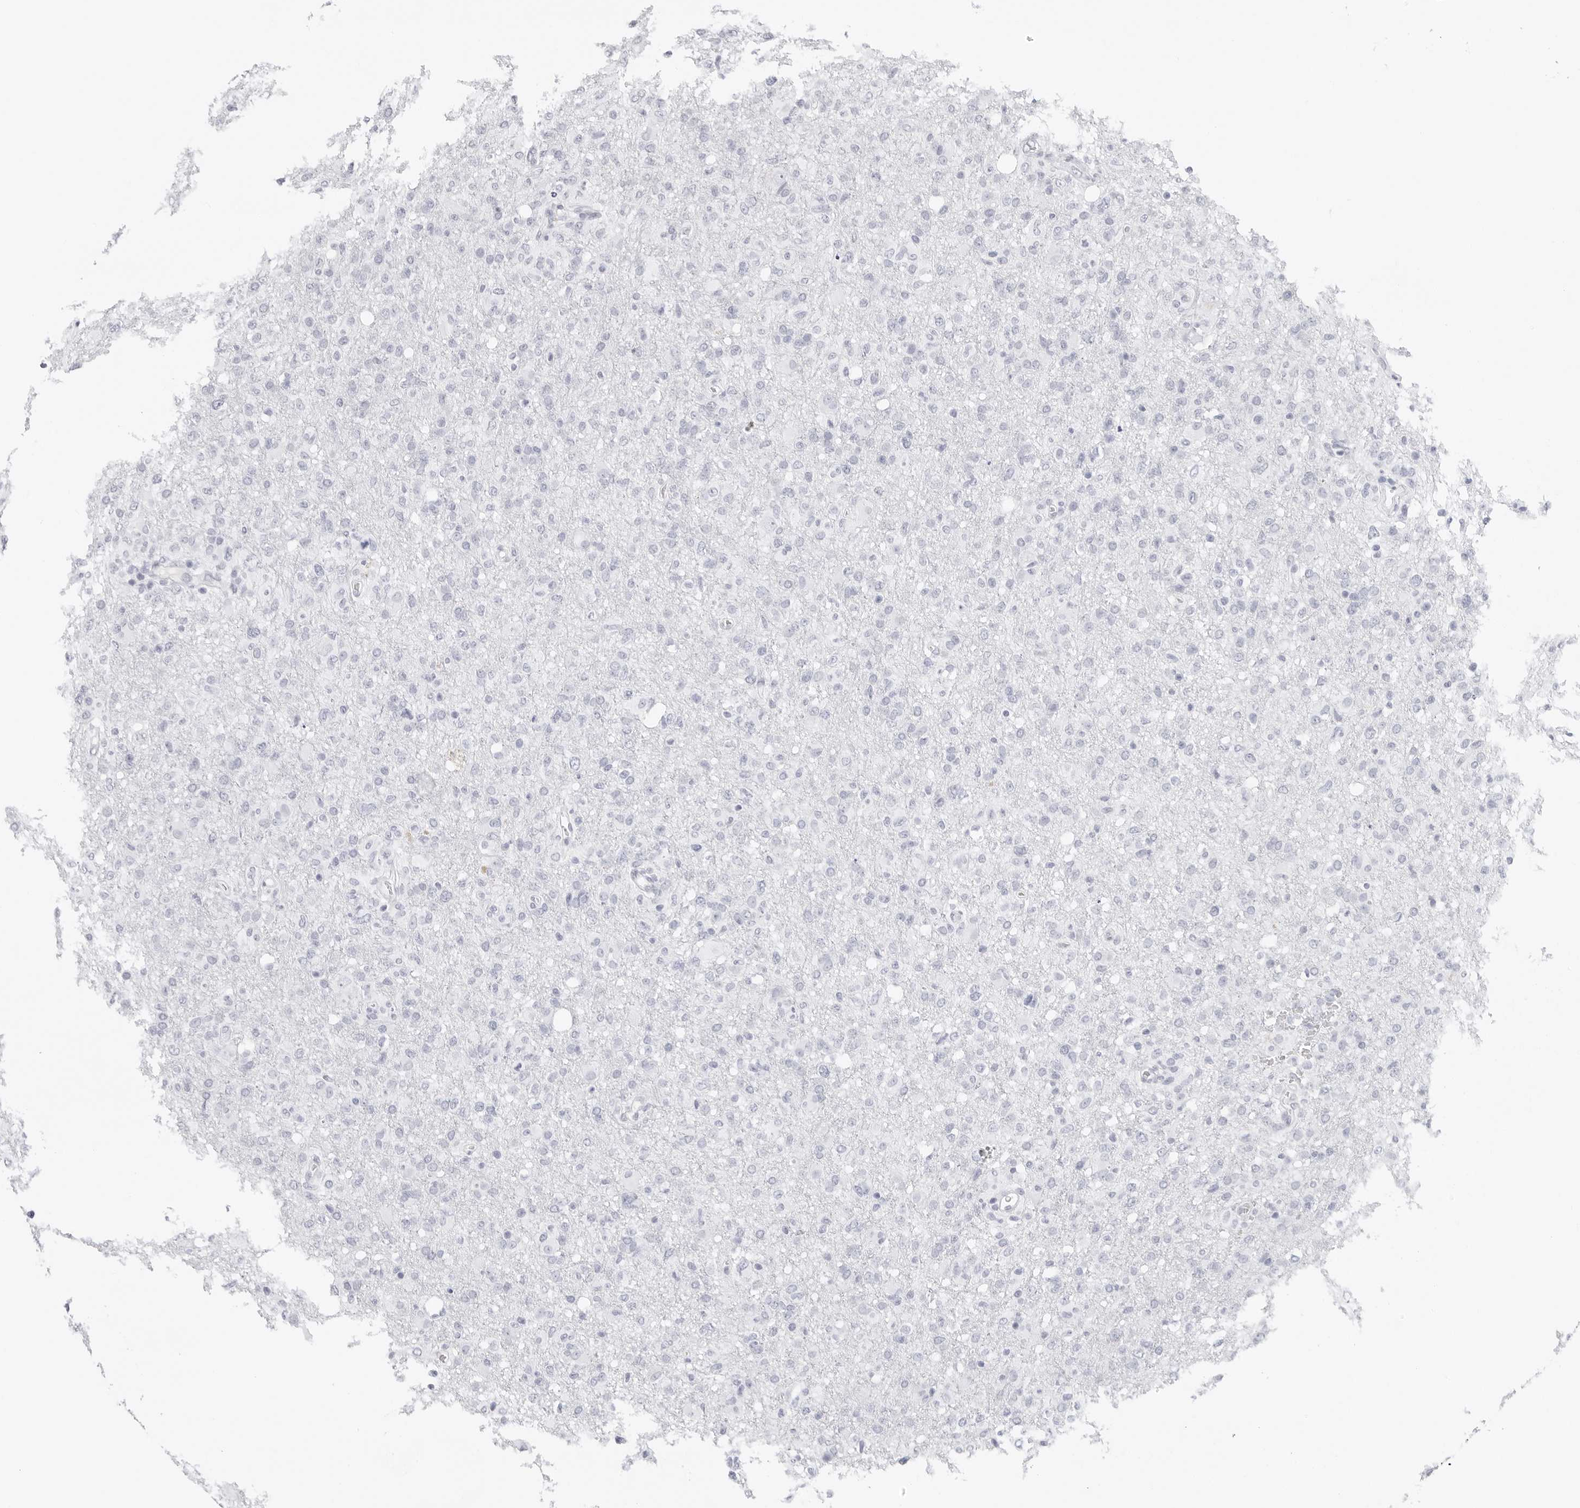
{"staining": {"intensity": "negative", "quantity": "none", "location": "none"}, "tissue": "glioma", "cell_type": "Tumor cells", "image_type": "cancer", "snomed": [{"axis": "morphology", "description": "Glioma, malignant, High grade"}, {"axis": "topography", "description": "Brain"}], "caption": "A histopathology image of human glioma is negative for staining in tumor cells.", "gene": "AGMAT", "patient": {"sex": "female", "age": 57}}